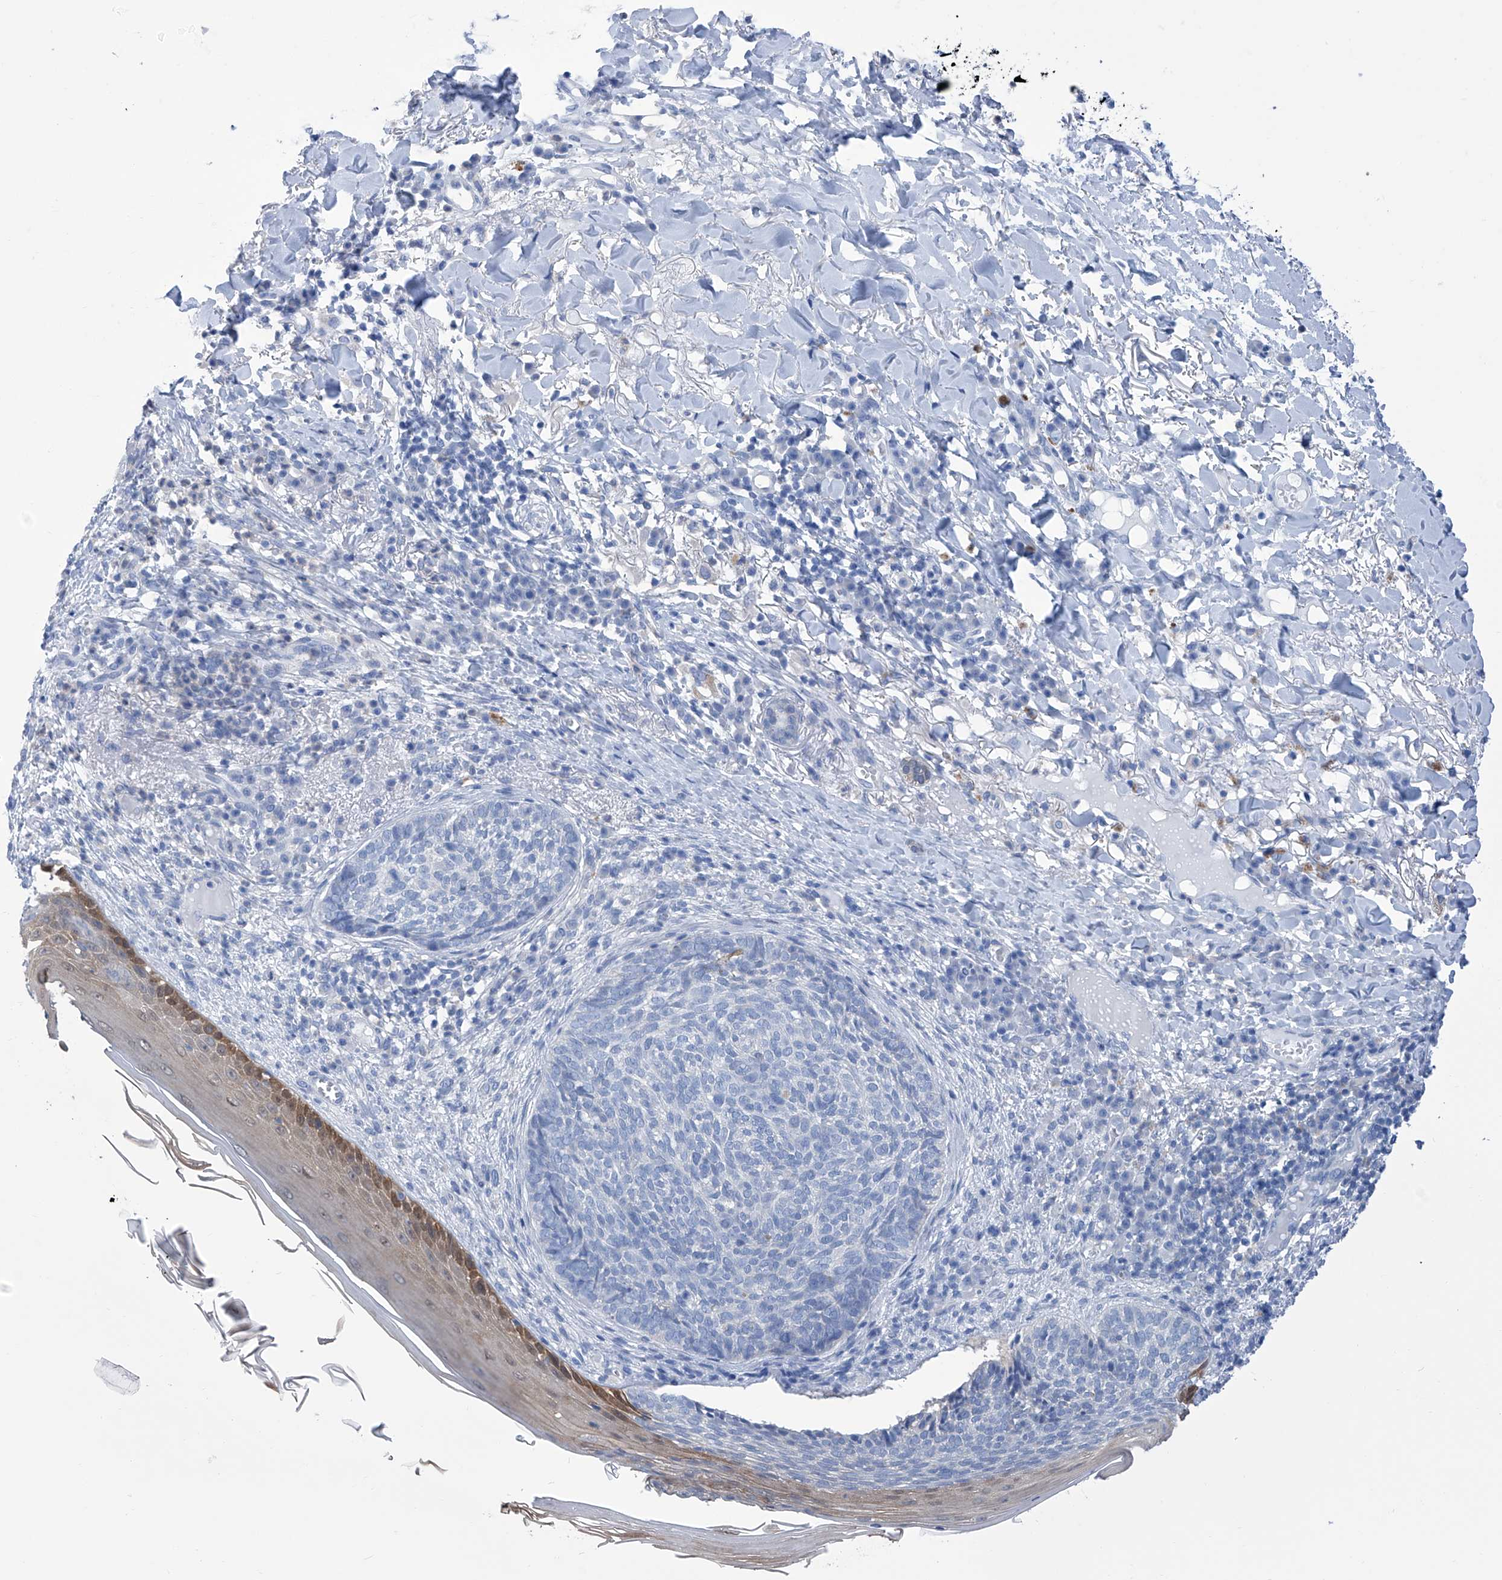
{"staining": {"intensity": "negative", "quantity": "none", "location": "none"}, "tissue": "skin cancer", "cell_type": "Tumor cells", "image_type": "cancer", "snomed": [{"axis": "morphology", "description": "Basal cell carcinoma"}, {"axis": "topography", "description": "Skin"}], "caption": "This micrograph is of skin cancer stained with immunohistochemistry (IHC) to label a protein in brown with the nuclei are counter-stained blue. There is no positivity in tumor cells.", "gene": "IMPA2", "patient": {"sex": "male", "age": 85}}